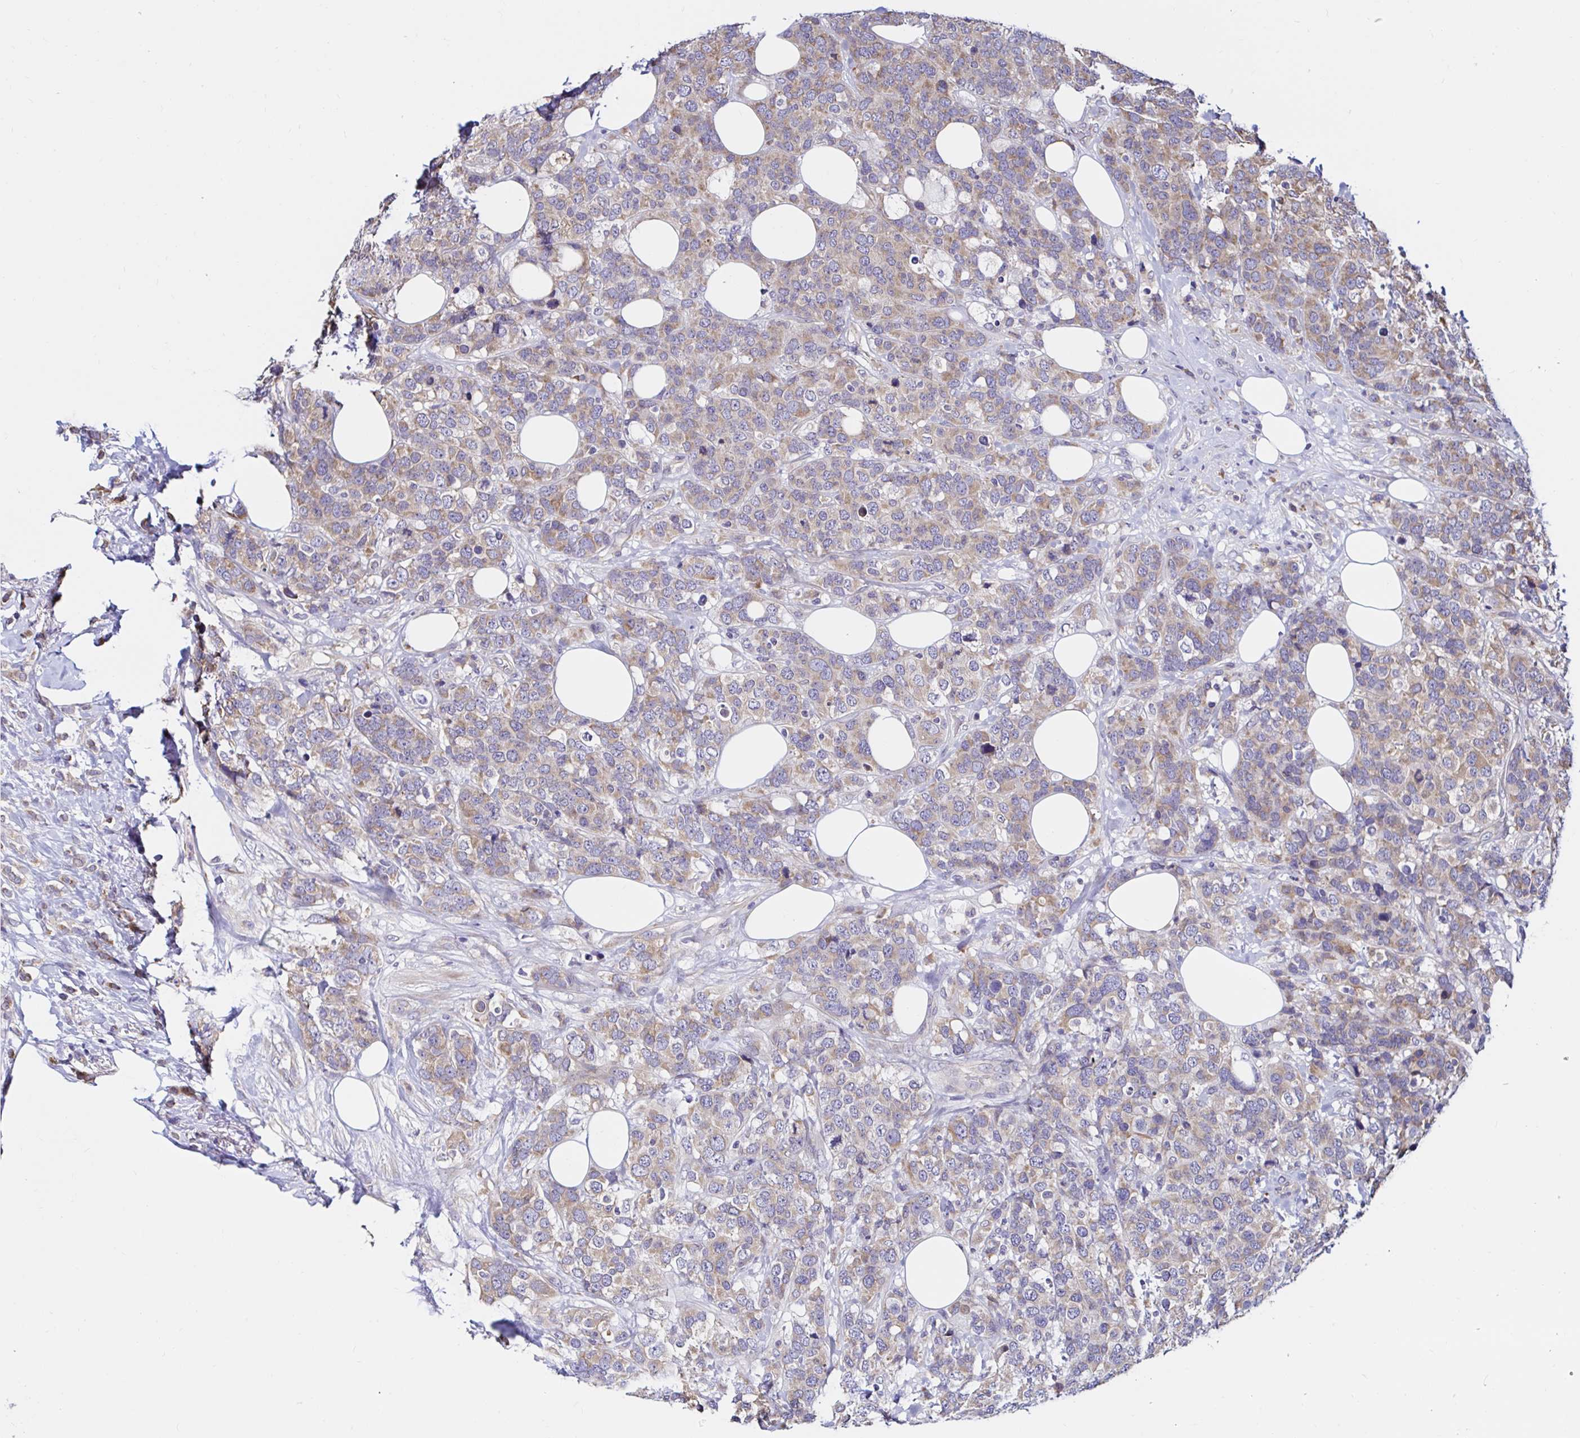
{"staining": {"intensity": "moderate", "quantity": ">75%", "location": "cytoplasmic/membranous"}, "tissue": "breast cancer", "cell_type": "Tumor cells", "image_type": "cancer", "snomed": [{"axis": "morphology", "description": "Lobular carcinoma"}, {"axis": "topography", "description": "Breast"}], "caption": "Immunohistochemistry staining of breast cancer (lobular carcinoma), which shows medium levels of moderate cytoplasmic/membranous positivity in about >75% of tumor cells indicating moderate cytoplasmic/membranous protein expression. The staining was performed using DAB (brown) for protein detection and nuclei were counterstained in hematoxylin (blue).", "gene": "VSIG2", "patient": {"sex": "female", "age": 59}}